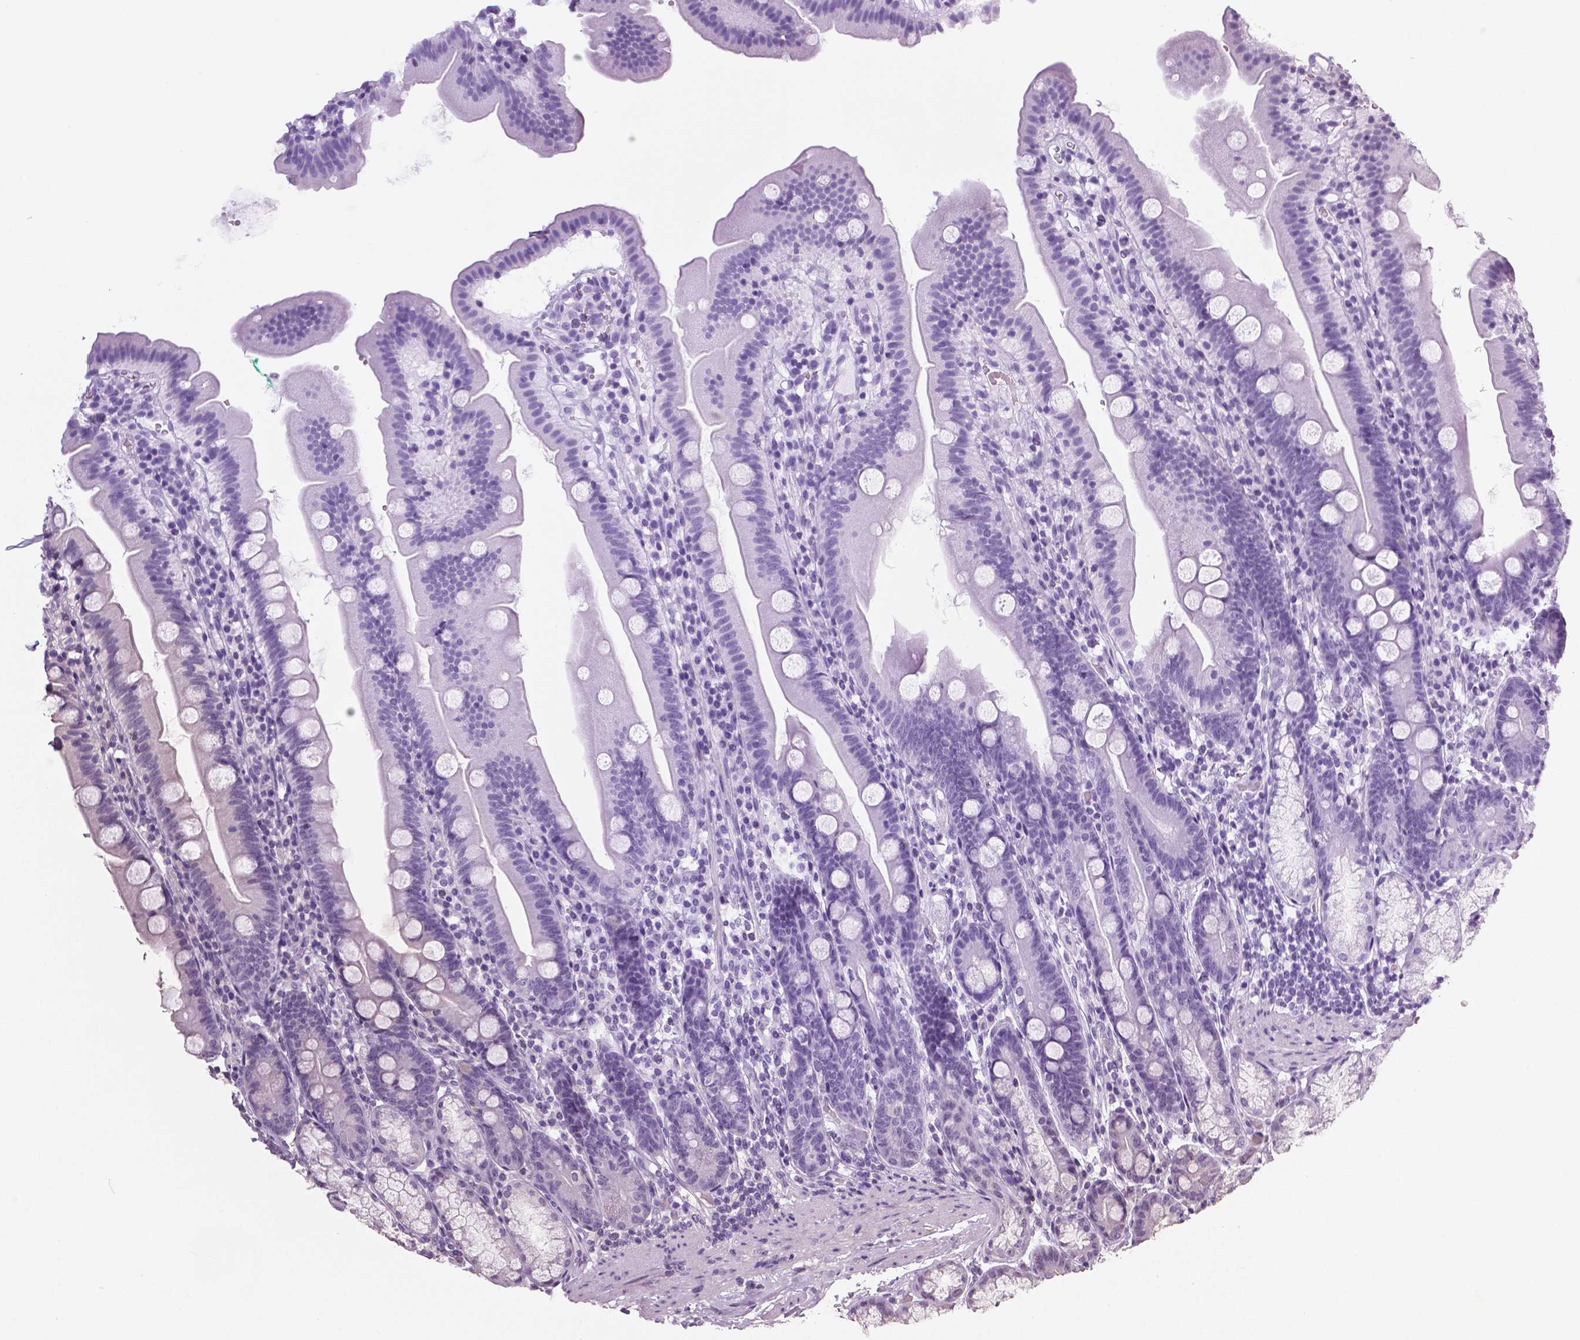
{"staining": {"intensity": "negative", "quantity": "none", "location": "none"}, "tissue": "duodenum", "cell_type": "Glandular cells", "image_type": "normal", "snomed": [{"axis": "morphology", "description": "Normal tissue, NOS"}, {"axis": "topography", "description": "Duodenum"}], "caption": "High magnification brightfield microscopy of normal duodenum stained with DAB (3,3'-diaminobenzidine) (brown) and counterstained with hematoxylin (blue): glandular cells show no significant staining.", "gene": "NECAB1", "patient": {"sex": "female", "age": 67}}